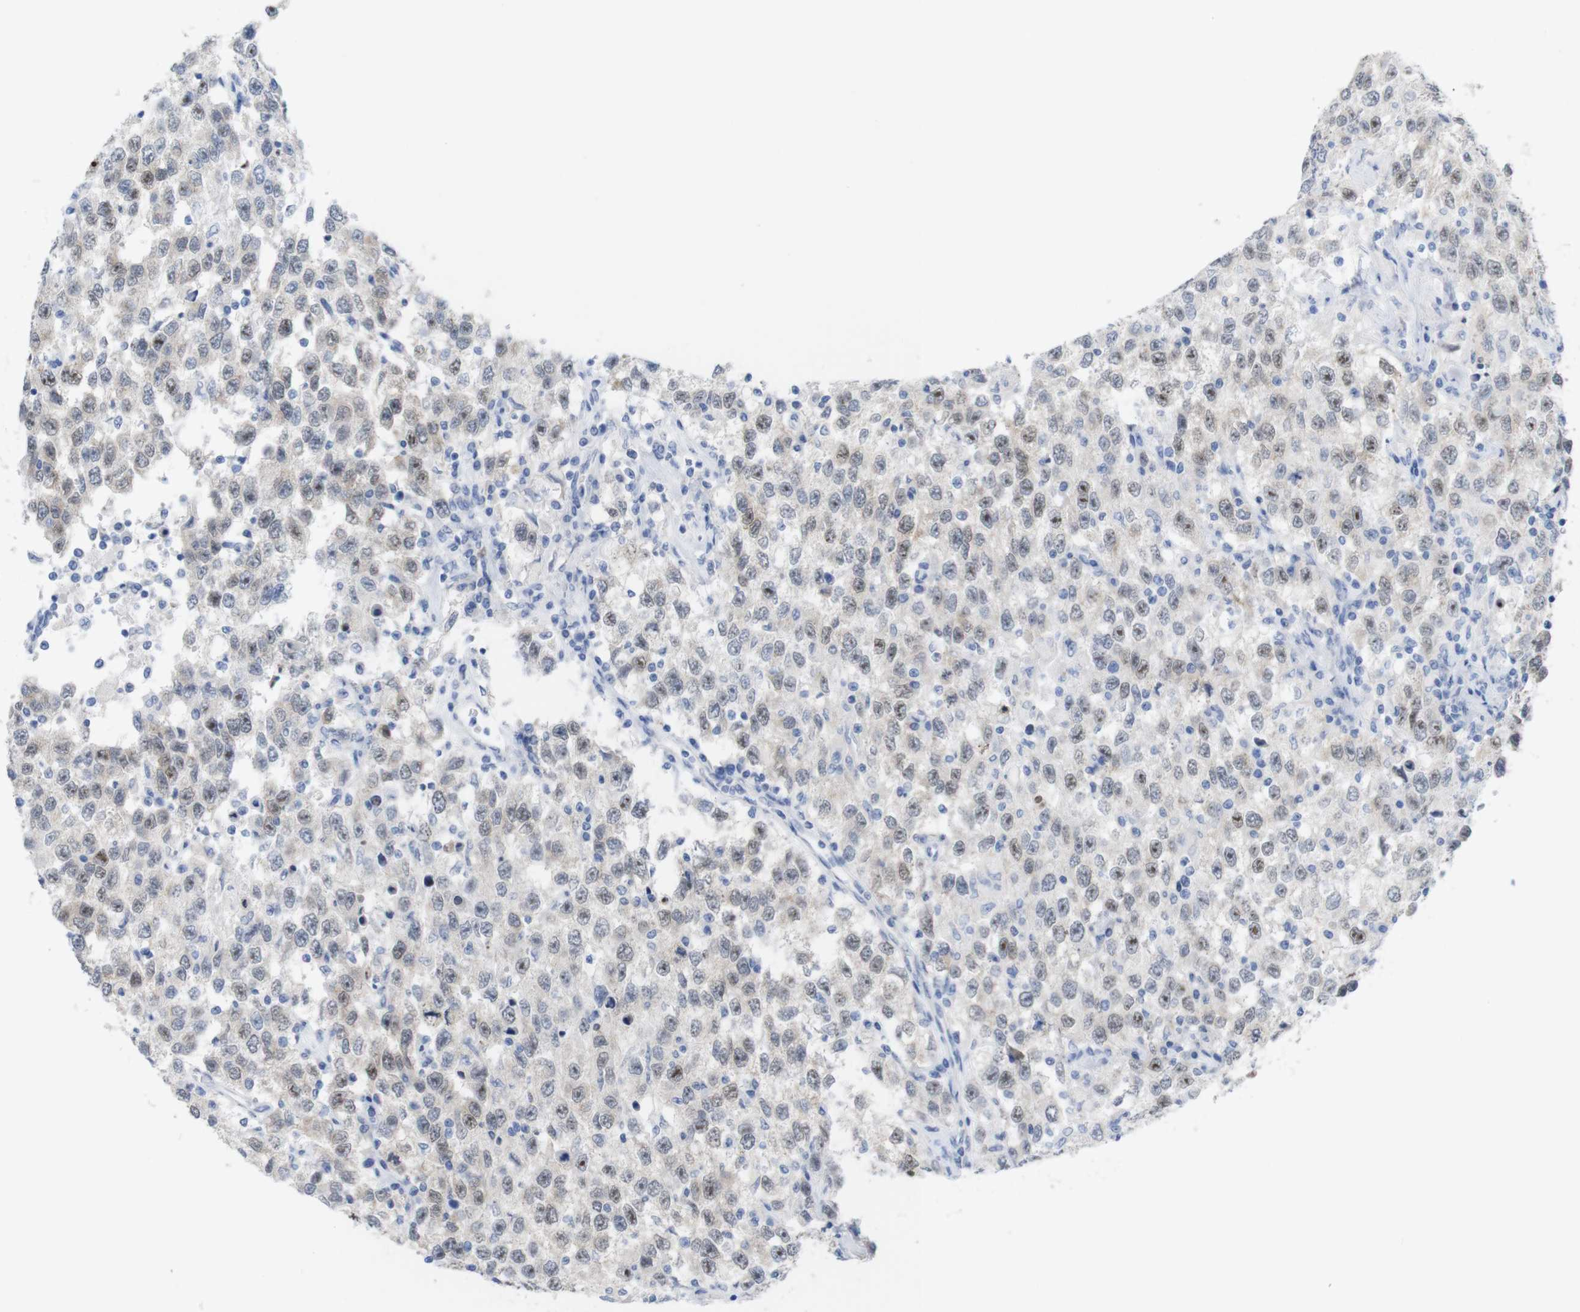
{"staining": {"intensity": "weak", "quantity": "25%-75%", "location": "cytoplasmic/membranous,nuclear"}, "tissue": "testis cancer", "cell_type": "Tumor cells", "image_type": "cancer", "snomed": [{"axis": "morphology", "description": "Seminoma, NOS"}, {"axis": "topography", "description": "Testis"}], "caption": "Protein expression analysis of testis seminoma reveals weak cytoplasmic/membranous and nuclear staining in approximately 25%-75% of tumor cells.", "gene": "PNMA1", "patient": {"sex": "male", "age": 41}}